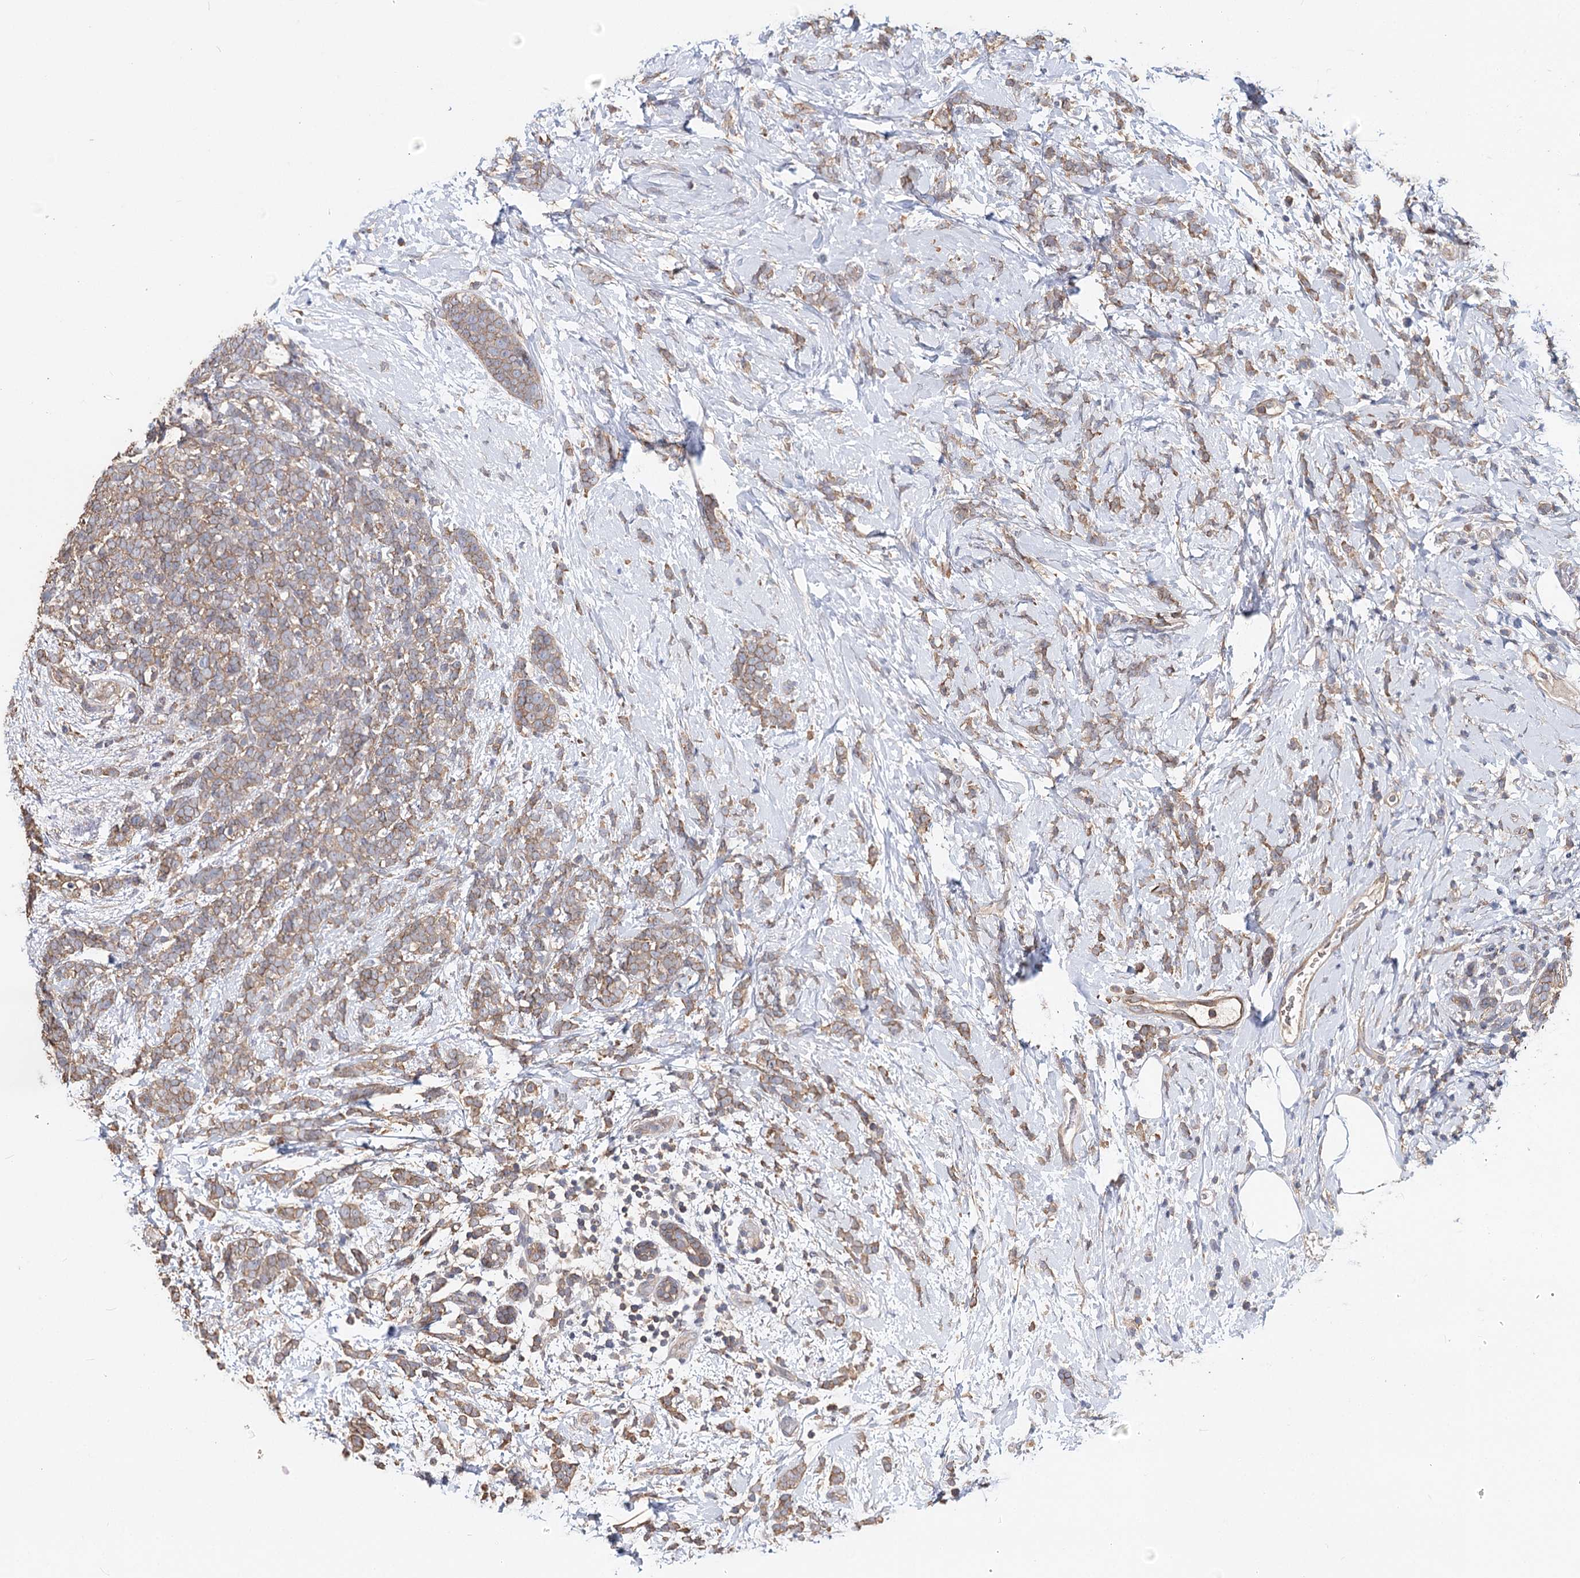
{"staining": {"intensity": "moderate", "quantity": ">75%", "location": "cytoplasmic/membranous"}, "tissue": "breast cancer", "cell_type": "Tumor cells", "image_type": "cancer", "snomed": [{"axis": "morphology", "description": "Lobular carcinoma"}, {"axis": "topography", "description": "Breast"}], "caption": "Breast cancer stained with a brown dye exhibits moderate cytoplasmic/membranous positive positivity in approximately >75% of tumor cells.", "gene": "TMEM218", "patient": {"sex": "female", "age": 58}}